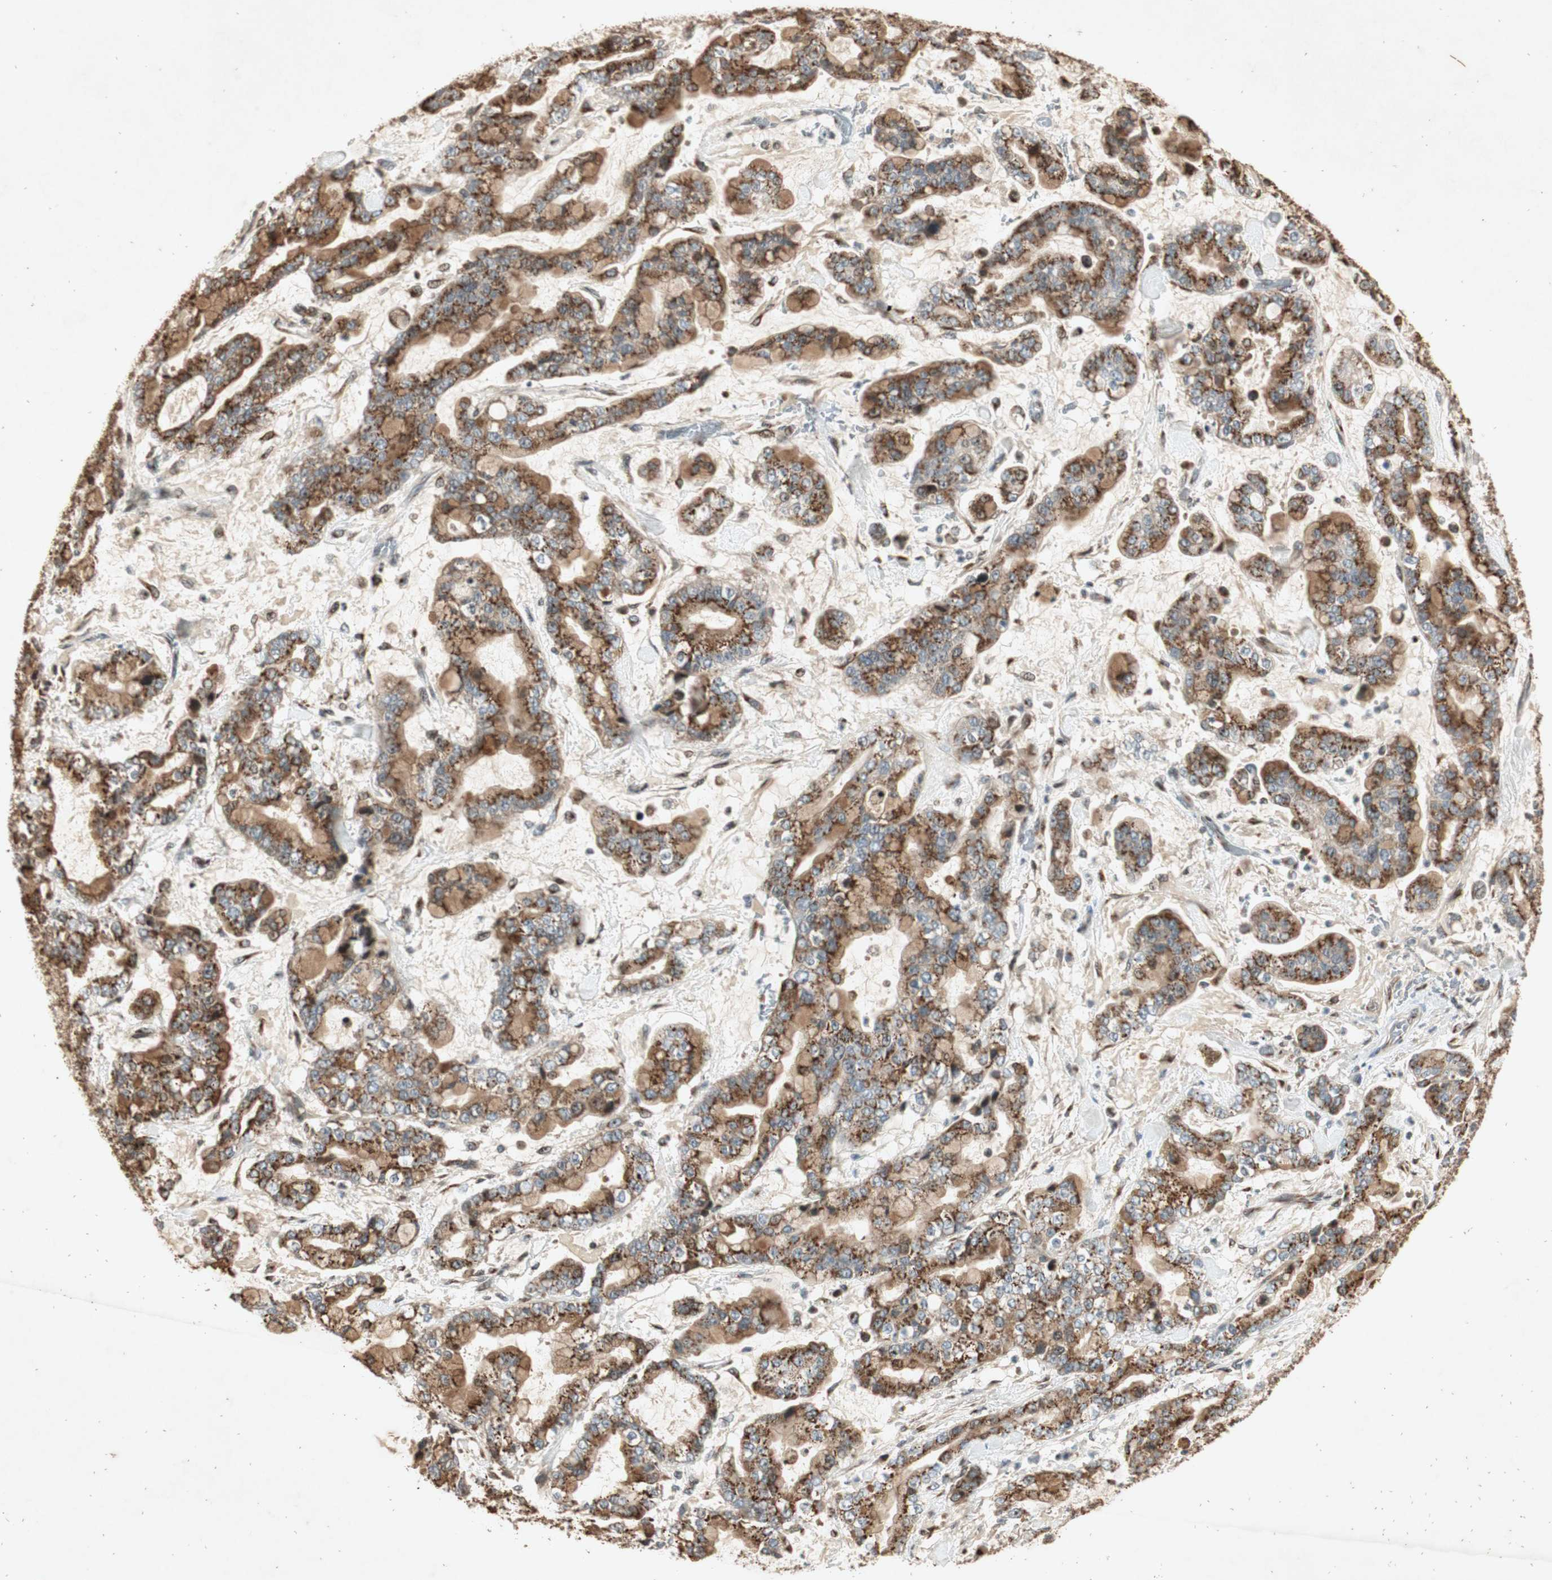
{"staining": {"intensity": "moderate", "quantity": ">75%", "location": "cytoplasmic/membranous"}, "tissue": "stomach cancer", "cell_type": "Tumor cells", "image_type": "cancer", "snomed": [{"axis": "morphology", "description": "Normal tissue, NOS"}, {"axis": "morphology", "description": "Adenocarcinoma, NOS"}, {"axis": "topography", "description": "Stomach, upper"}, {"axis": "topography", "description": "Stomach"}], "caption": "A brown stain labels moderate cytoplasmic/membranous expression of a protein in stomach adenocarcinoma tumor cells. (Stains: DAB in brown, nuclei in blue, Microscopy: brightfield microscopy at high magnification).", "gene": "NEO1", "patient": {"sex": "male", "age": 76}}